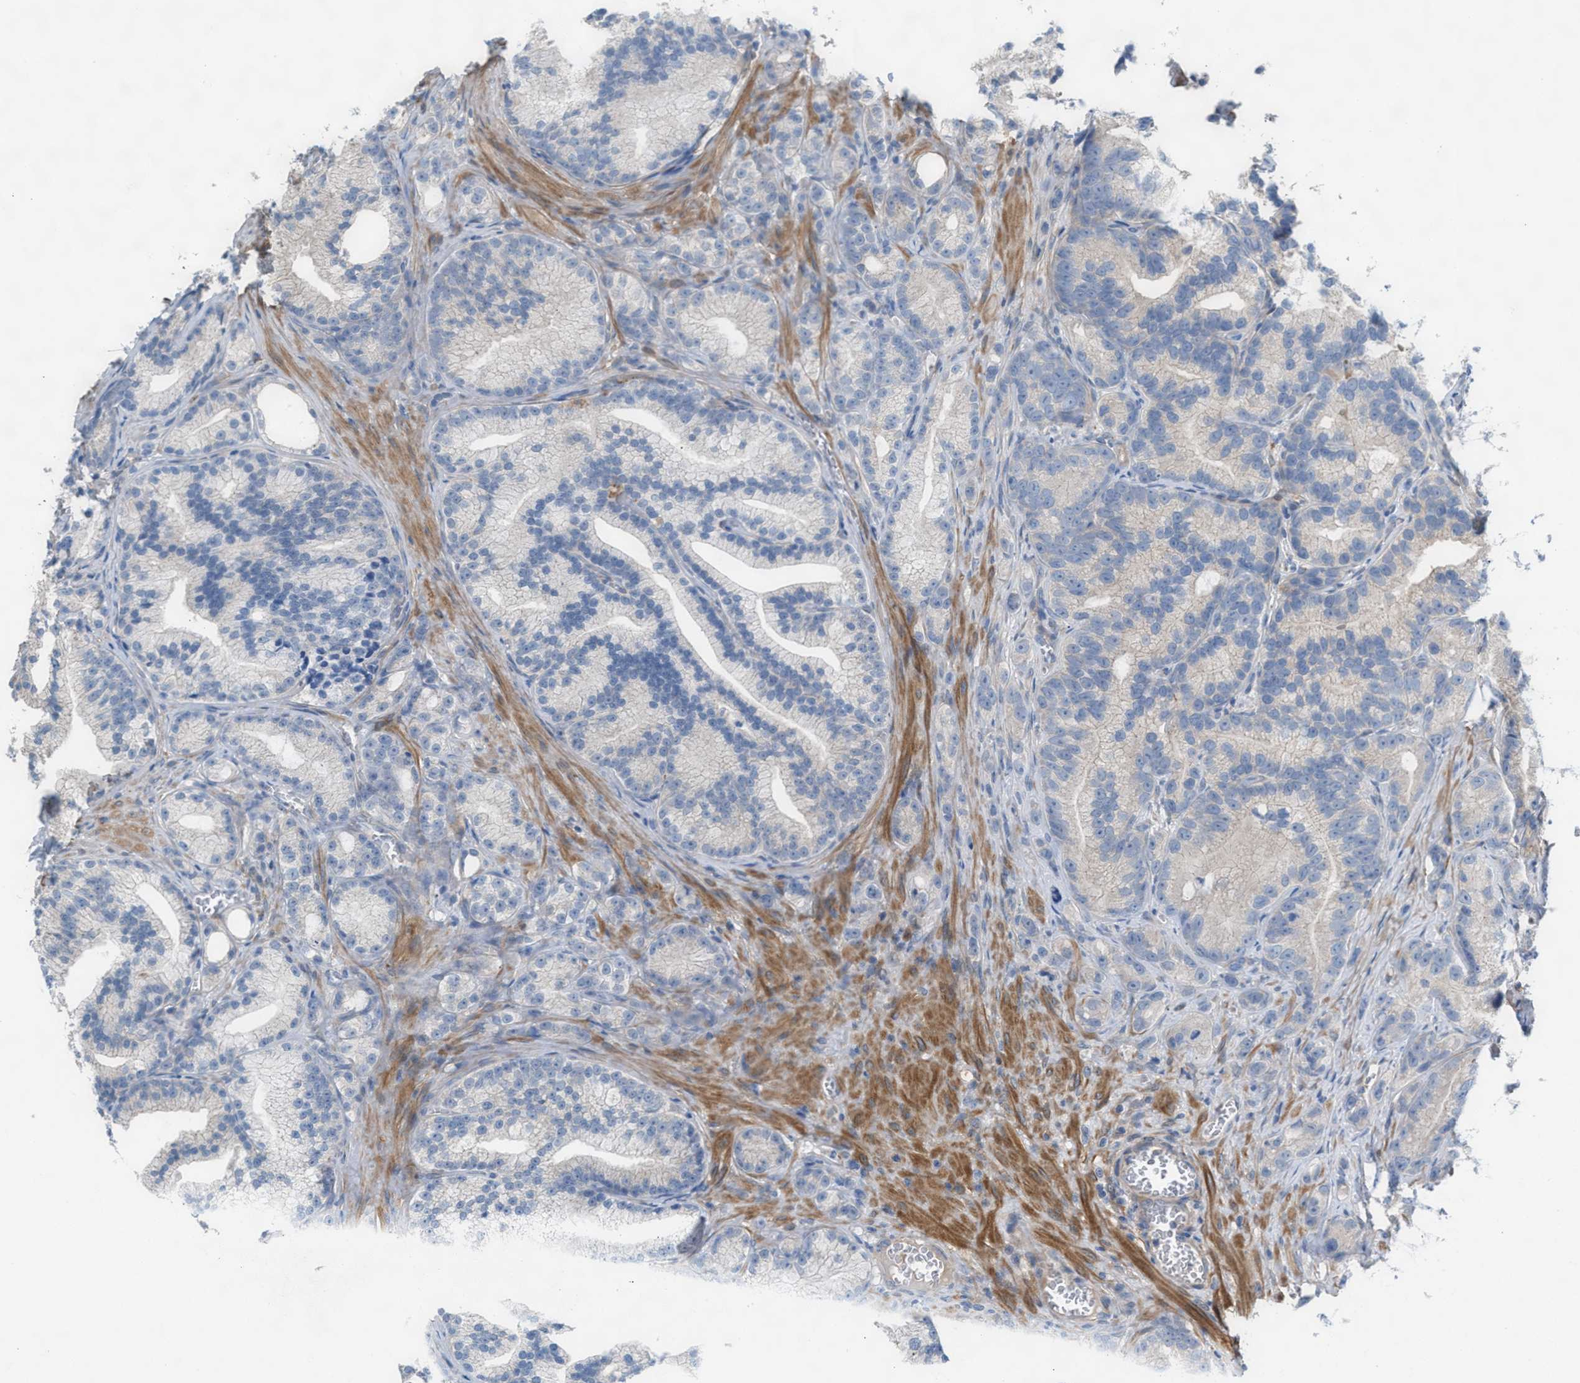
{"staining": {"intensity": "negative", "quantity": "none", "location": "none"}, "tissue": "prostate cancer", "cell_type": "Tumor cells", "image_type": "cancer", "snomed": [{"axis": "morphology", "description": "Adenocarcinoma, Low grade"}, {"axis": "topography", "description": "Prostate"}], "caption": "Immunohistochemistry micrograph of human prostate adenocarcinoma (low-grade) stained for a protein (brown), which exhibits no positivity in tumor cells.", "gene": "ASPA", "patient": {"sex": "male", "age": 89}}